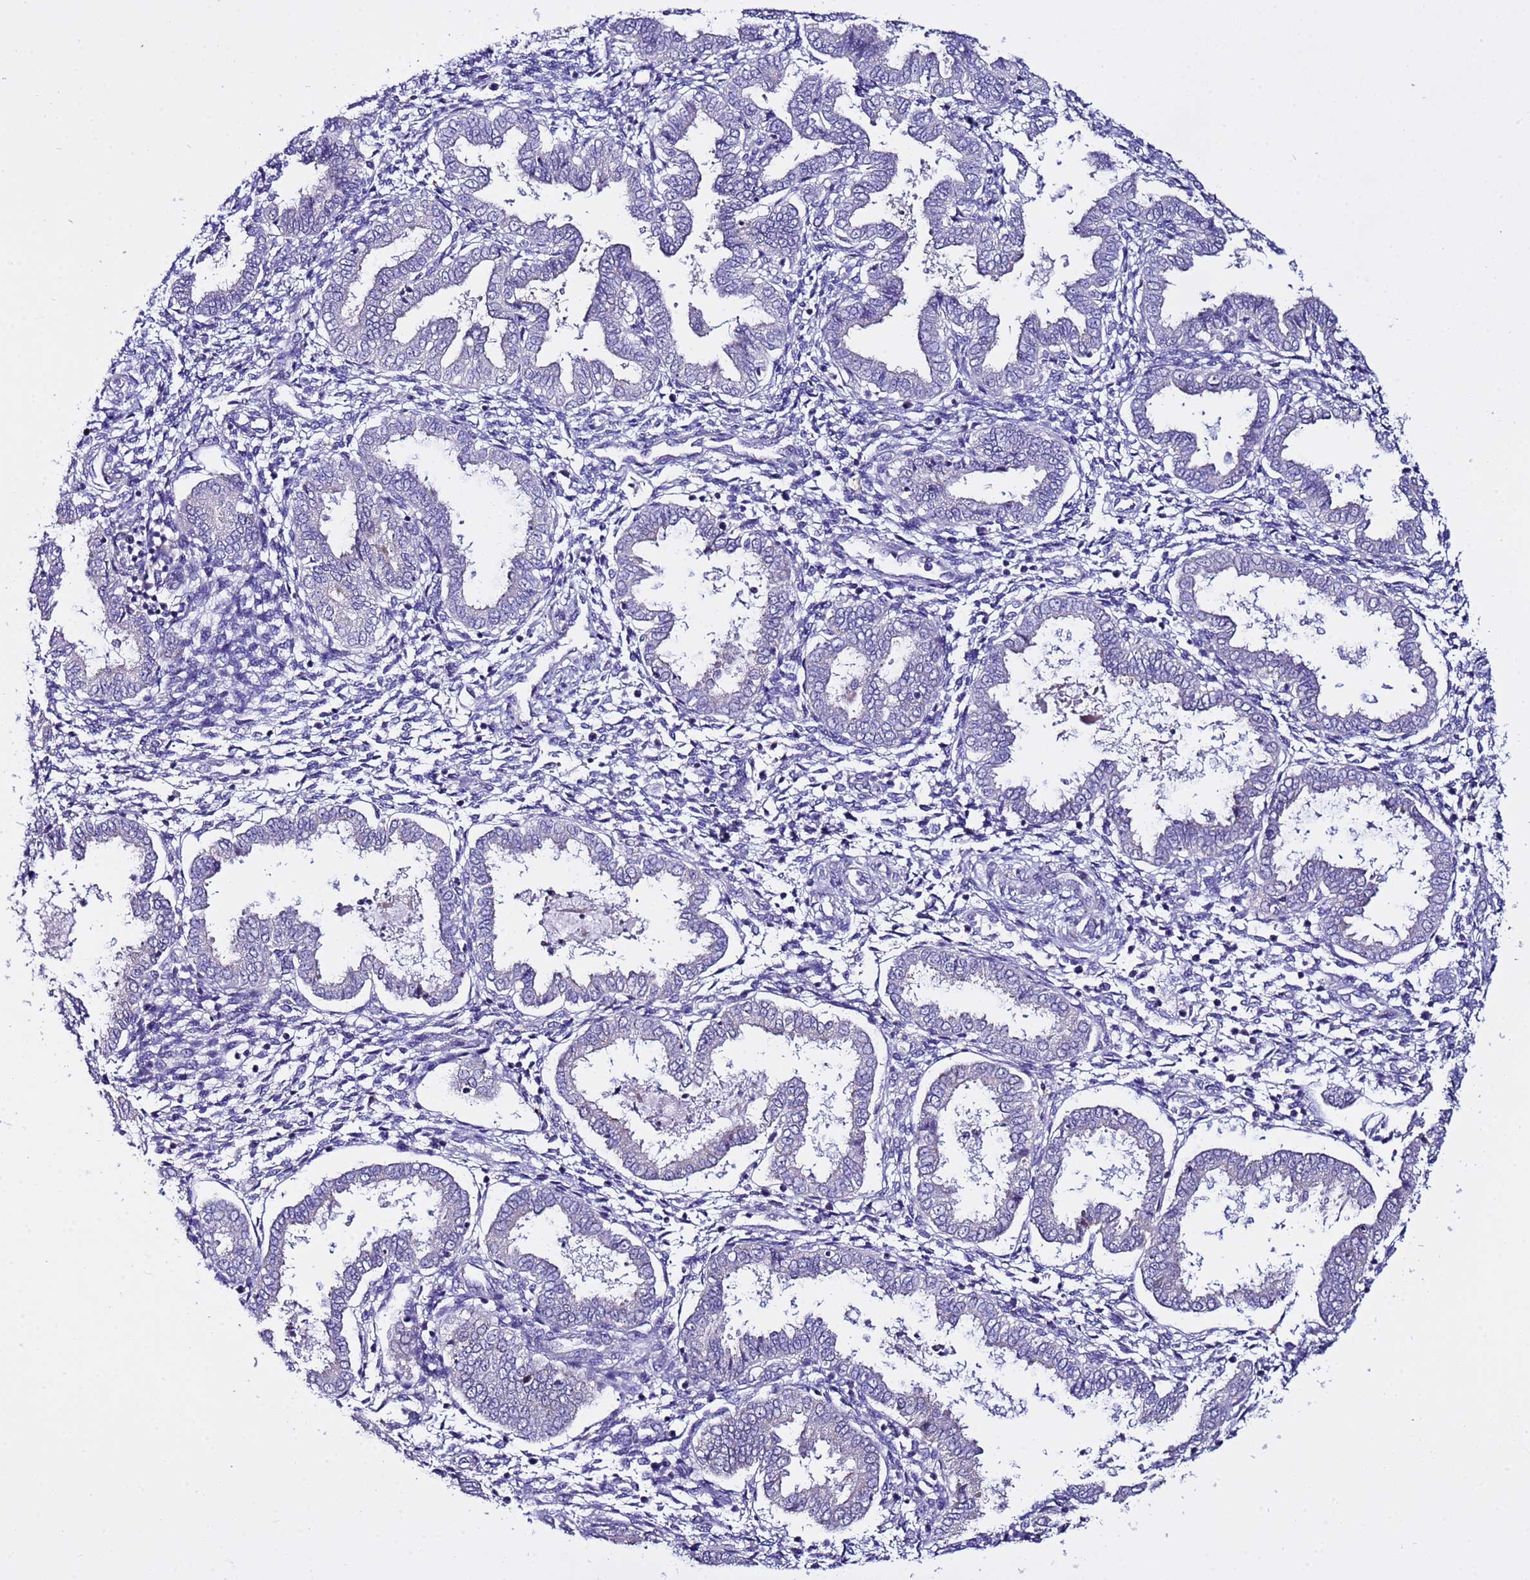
{"staining": {"intensity": "negative", "quantity": "none", "location": "none"}, "tissue": "endometrium", "cell_type": "Cells in endometrial stroma", "image_type": "normal", "snomed": [{"axis": "morphology", "description": "Normal tissue, NOS"}, {"axis": "topography", "description": "Endometrium"}], "caption": "A high-resolution image shows IHC staining of benign endometrium, which reveals no significant positivity in cells in endometrial stroma.", "gene": "IGSF11", "patient": {"sex": "female", "age": 33}}